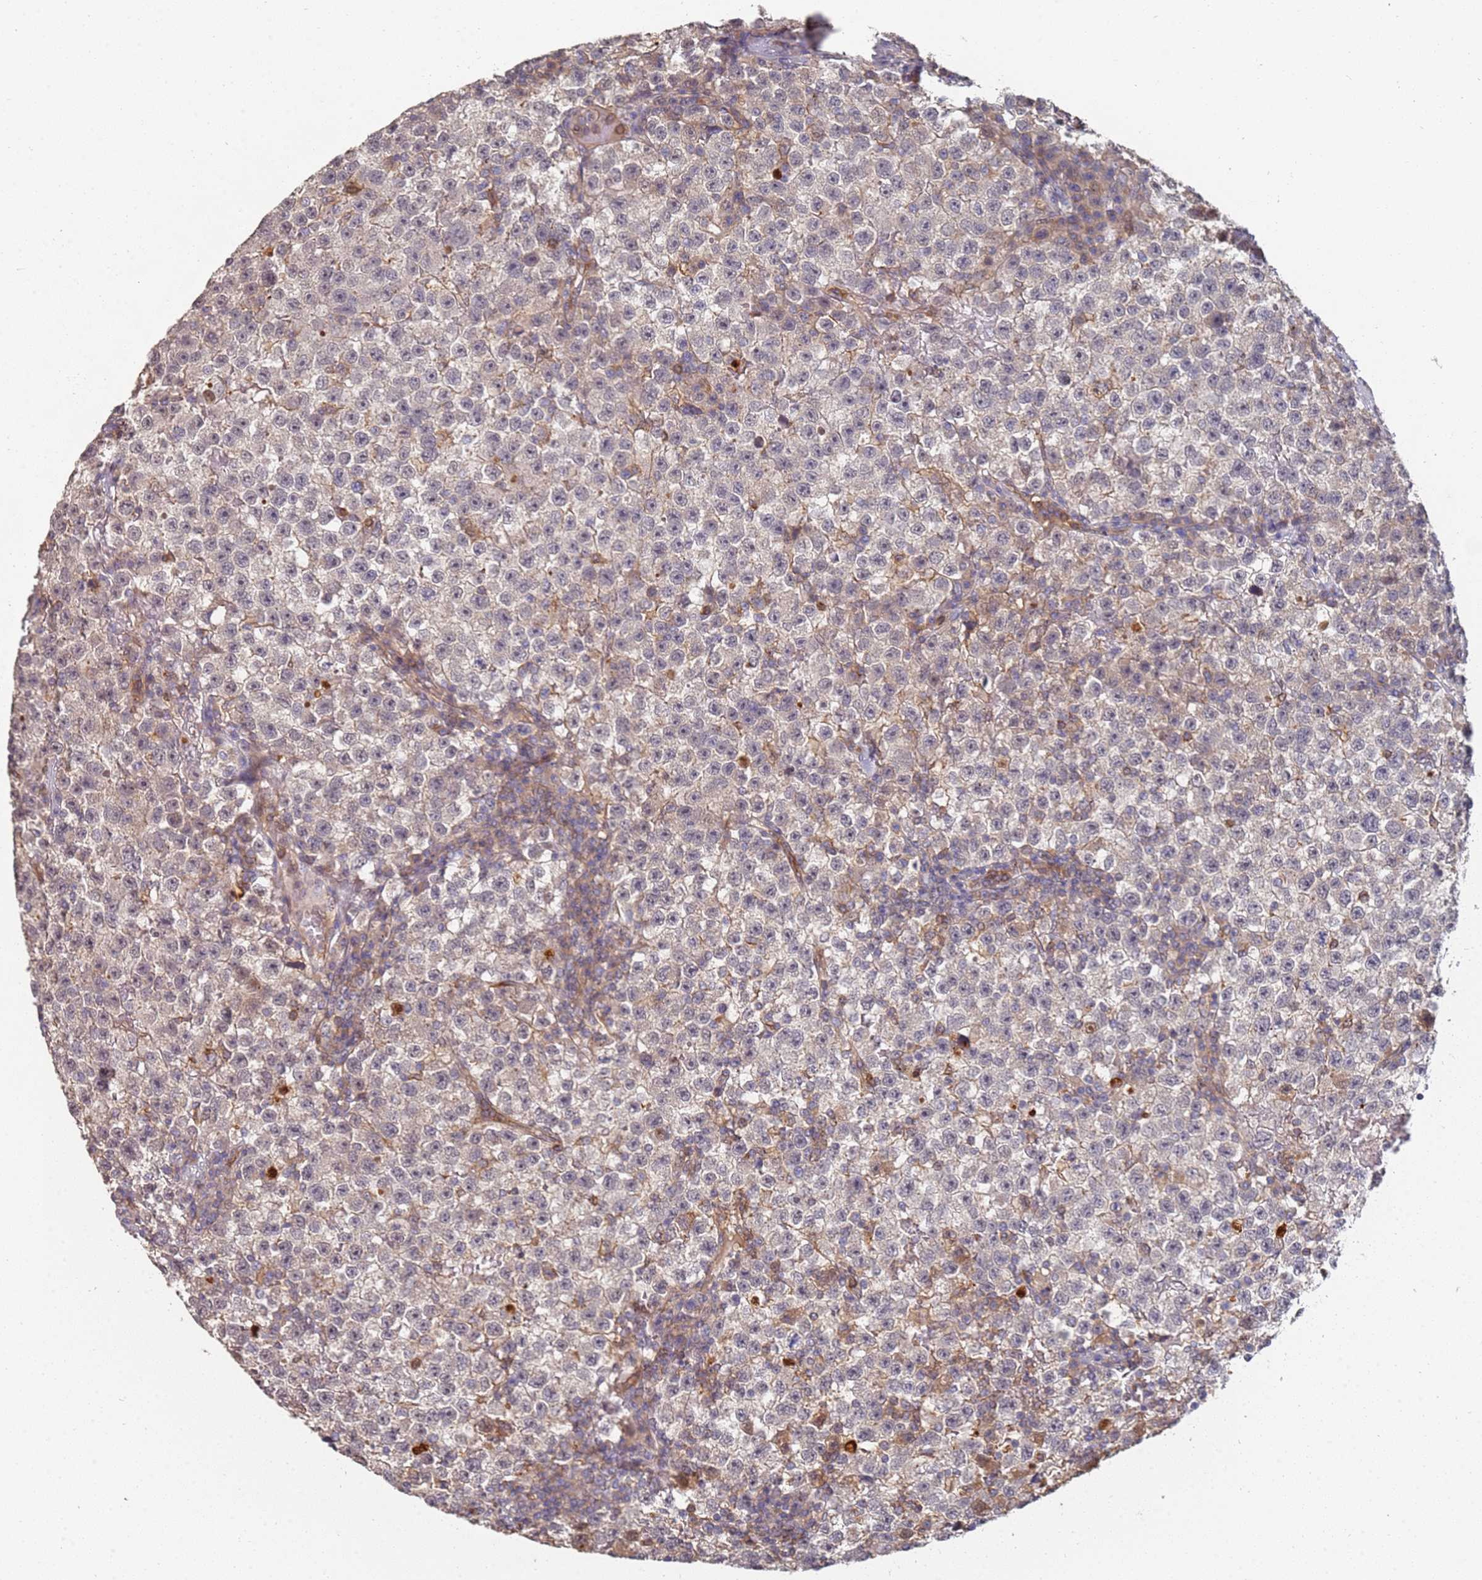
{"staining": {"intensity": "negative", "quantity": "none", "location": "none"}, "tissue": "testis cancer", "cell_type": "Tumor cells", "image_type": "cancer", "snomed": [{"axis": "morphology", "description": "Seminoma, NOS"}, {"axis": "topography", "description": "Testis"}], "caption": "Tumor cells show no significant protein expression in testis cancer.", "gene": "ABCB6", "patient": {"sex": "male", "age": 22}}